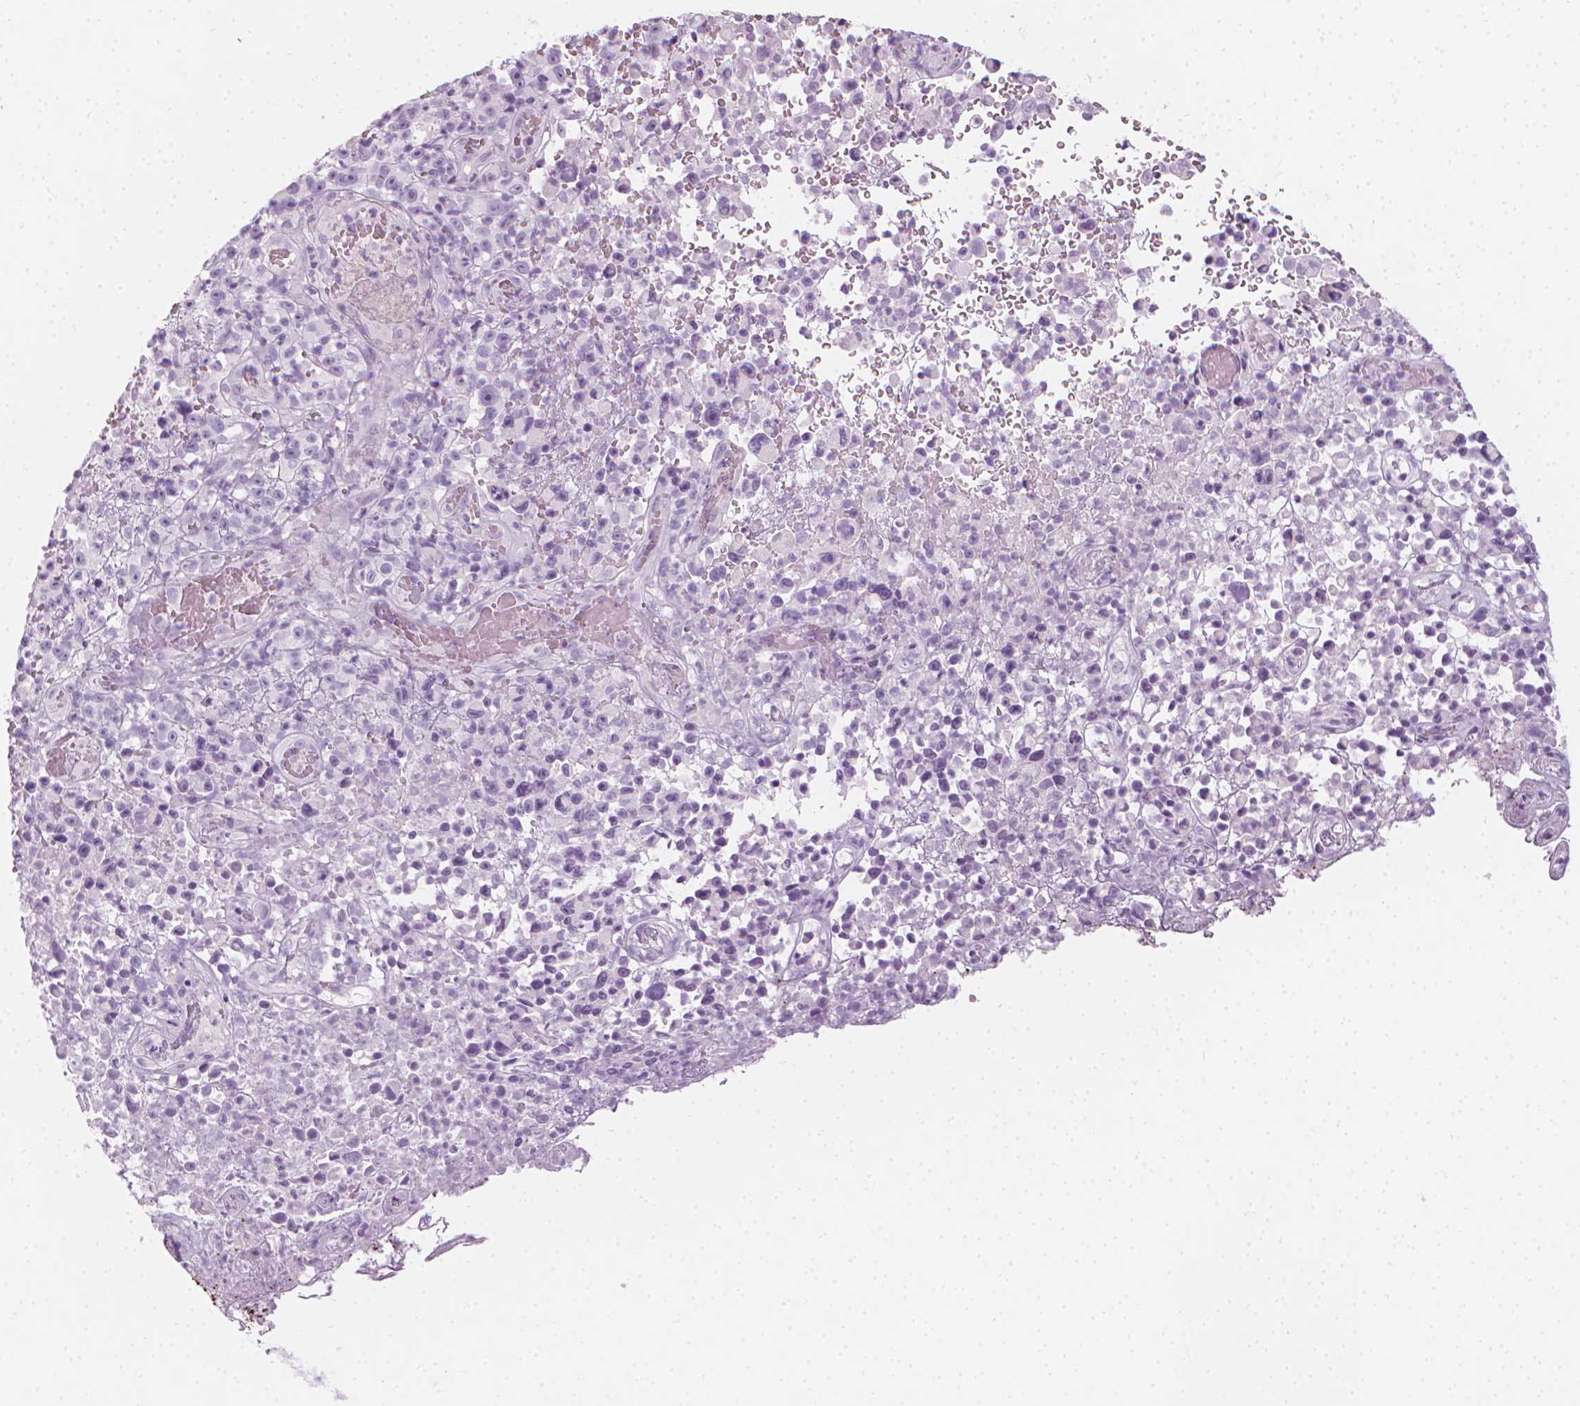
{"staining": {"intensity": "negative", "quantity": "none", "location": "none"}, "tissue": "melanoma", "cell_type": "Tumor cells", "image_type": "cancer", "snomed": [{"axis": "morphology", "description": "Malignant melanoma, NOS"}, {"axis": "topography", "description": "Skin"}], "caption": "Human melanoma stained for a protein using immunohistochemistry (IHC) displays no positivity in tumor cells.", "gene": "SCG3", "patient": {"sex": "female", "age": 82}}